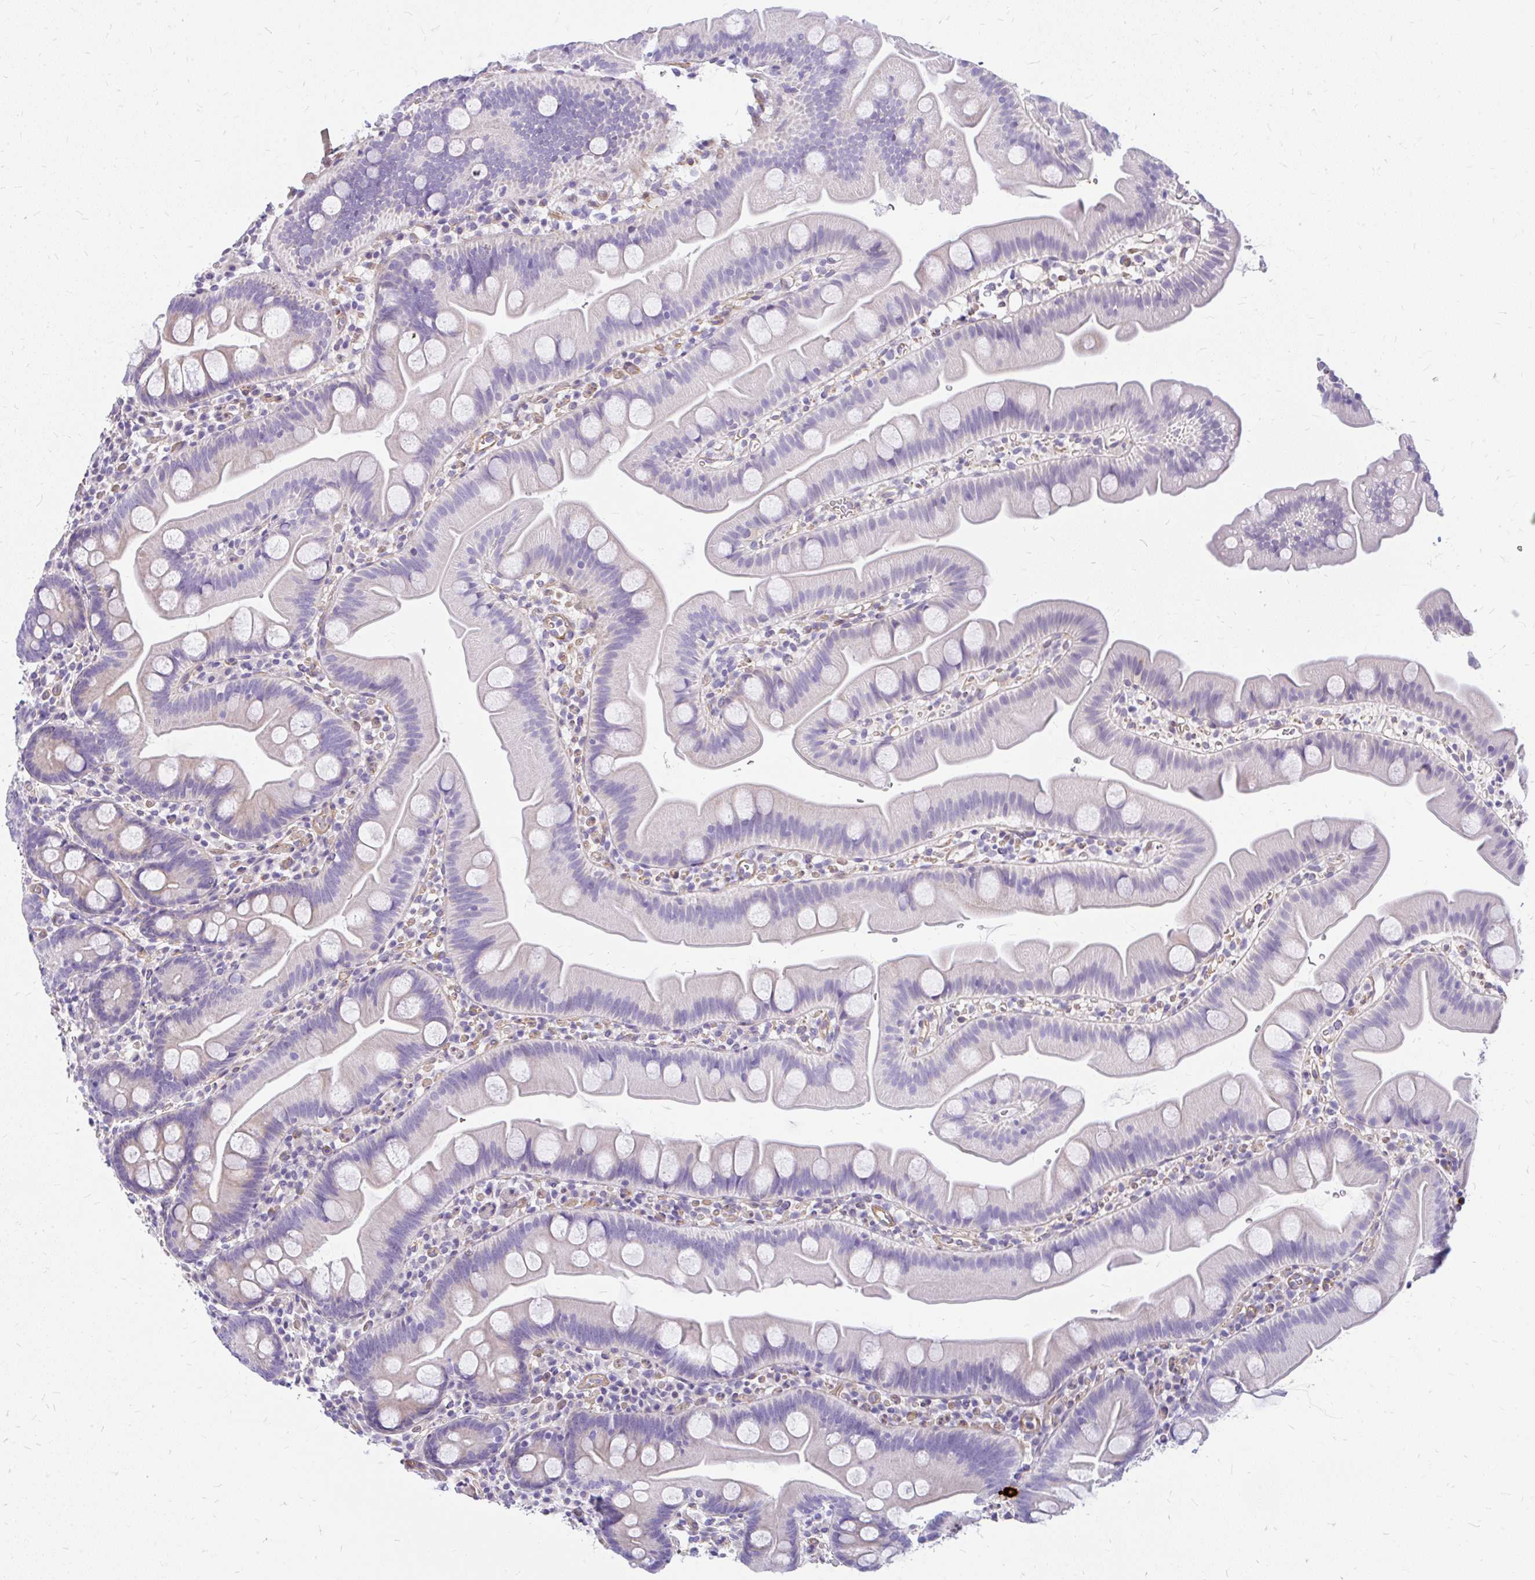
{"staining": {"intensity": "negative", "quantity": "none", "location": "none"}, "tissue": "small intestine", "cell_type": "Glandular cells", "image_type": "normal", "snomed": [{"axis": "morphology", "description": "Normal tissue, NOS"}, {"axis": "topography", "description": "Small intestine"}], "caption": "High power microscopy micrograph of an IHC micrograph of benign small intestine, revealing no significant positivity in glandular cells.", "gene": "FAM83C", "patient": {"sex": "female", "age": 68}}